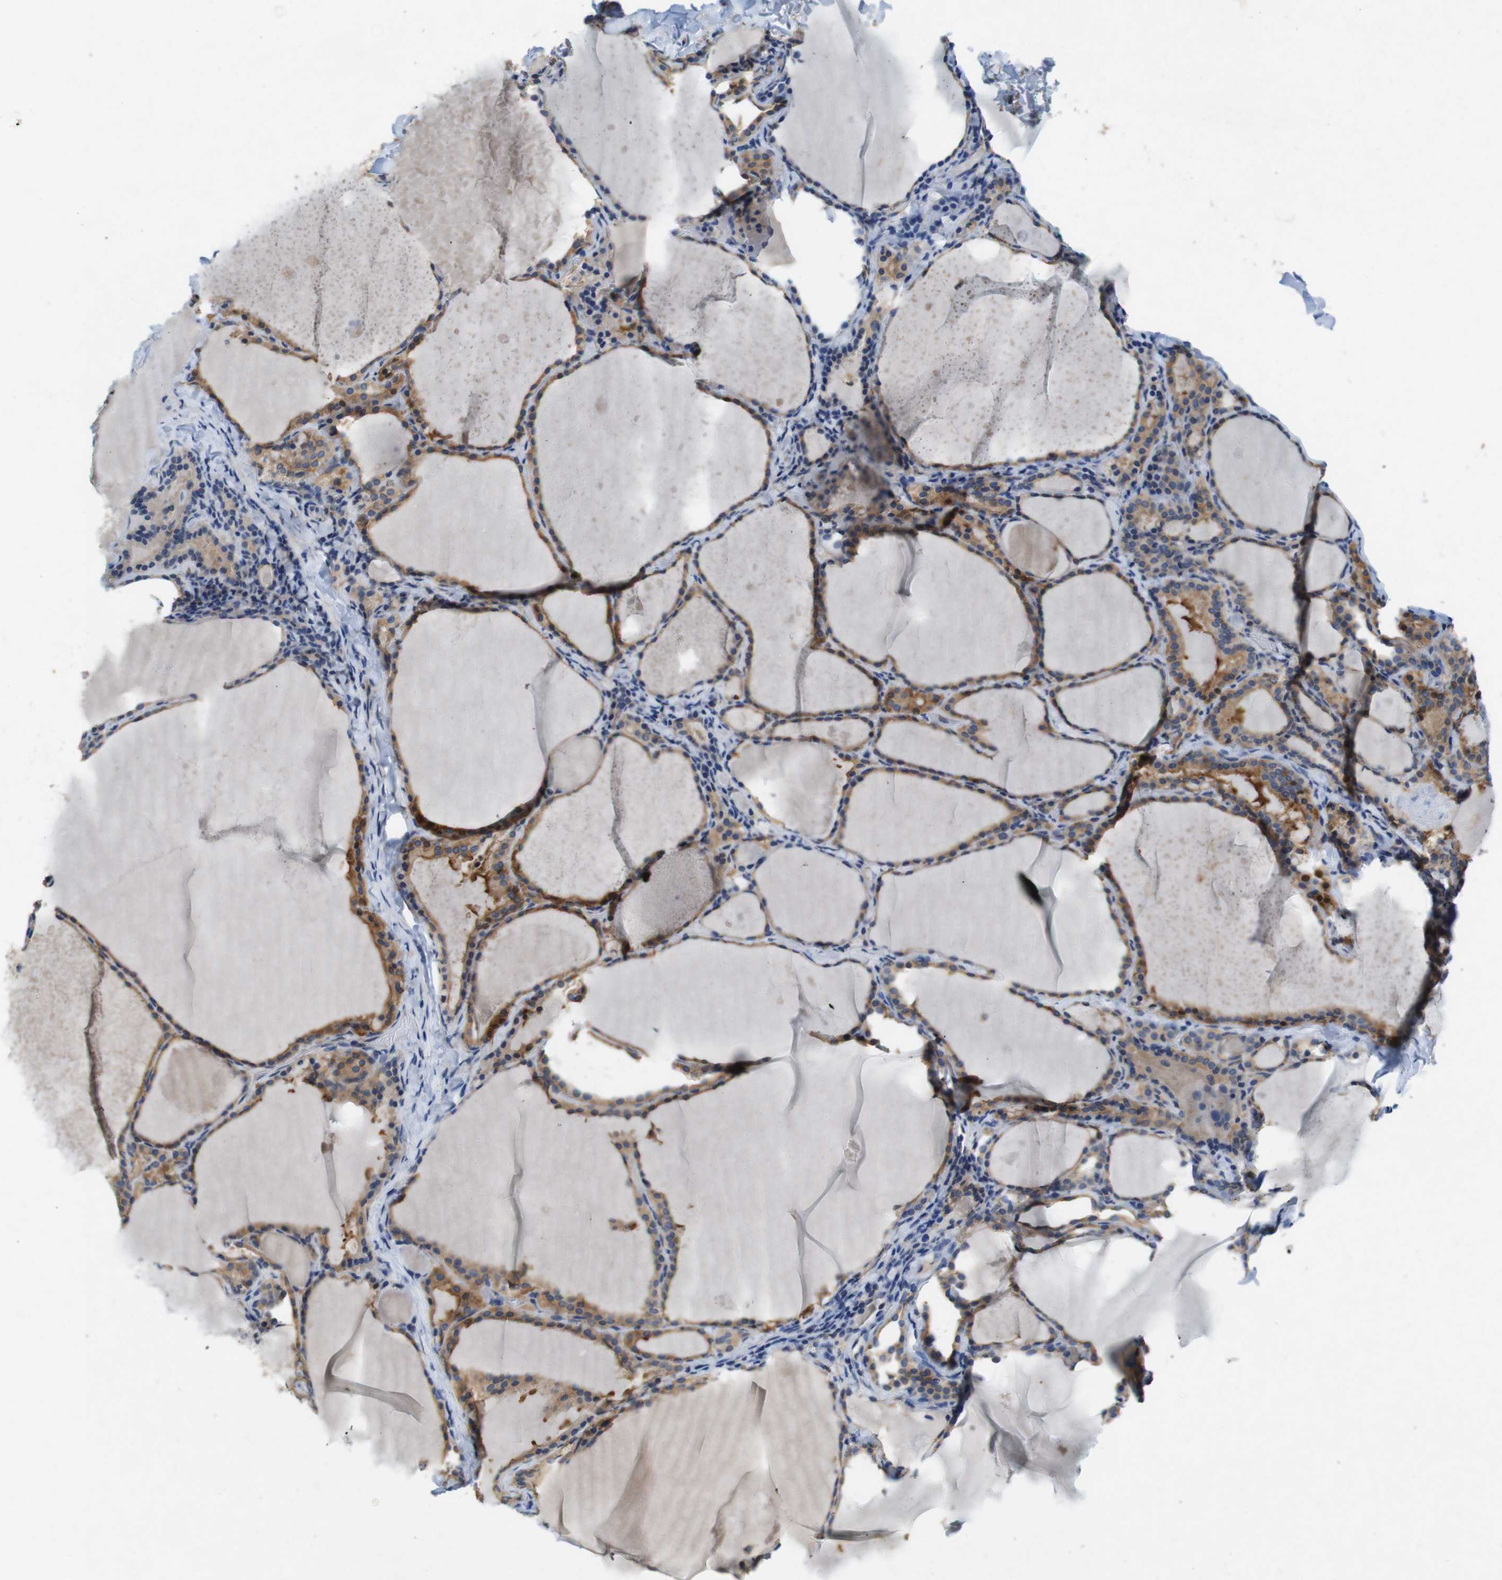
{"staining": {"intensity": "weak", "quantity": ">75%", "location": "cytoplasmic/membranous"}, "tissue": "thyroid cancer", "cell_type": "Tumor cells", "image_type": "cancer", "snomed": [{"axis": "morphology", "description": "Papillary adenocarcinoma, NOS"}, {"axis": "topography", "description": "Thyroid gland"}], "caption": "This histopathology image shows papillary adenocarcinoma (thyroid) stained with IHC to label a protein in brown. The cytoplasmic/membranous of tumor cells show weak positivity for the protein. Nuclei are counter-stained blue.", "gene": "DCTN1", "patient": {"sex": "female", "age": 42}}